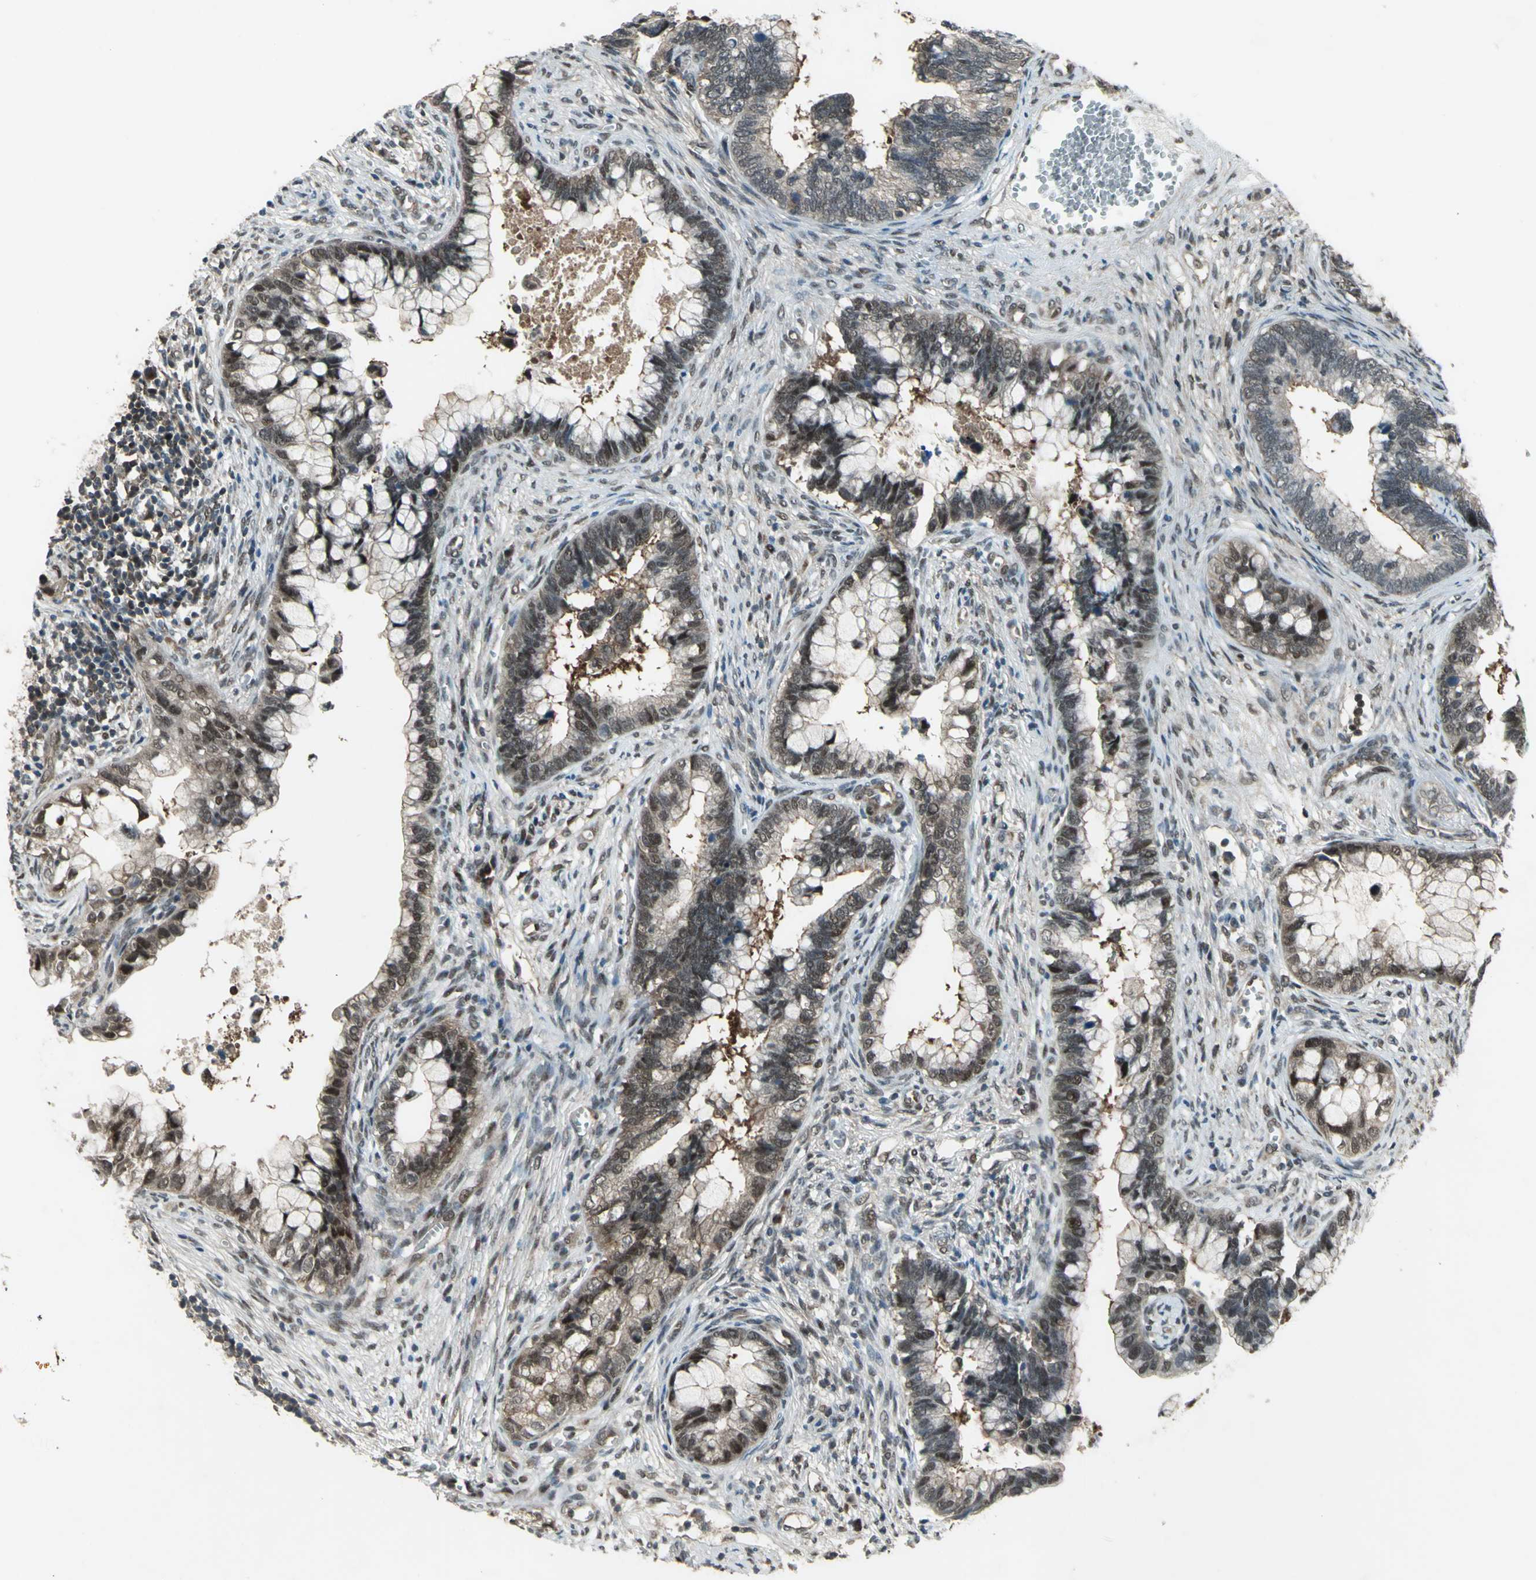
{"staining": {"intensity": "moderate", "quantity": ">75%", "location": "cytoplasmic/membranous,nuclear"}, "tissue": "cervical cancer", "cell_type": "Tumor cells", "image_type": "cancer", "snomed": [{"axis": "morphology", "description": "Adenocarcinoma, NOS"}, {"axis": "topography", "description": "Cervix"}], "caption": "This image displays IHC staining of adenocarcinoma (cervical), with medium moderate cytoplasmic/membranous and nuclear staining in about >75% of tumor cells.", "gene": "COPS5", "patient": {"sex": "female", "age": 44}}